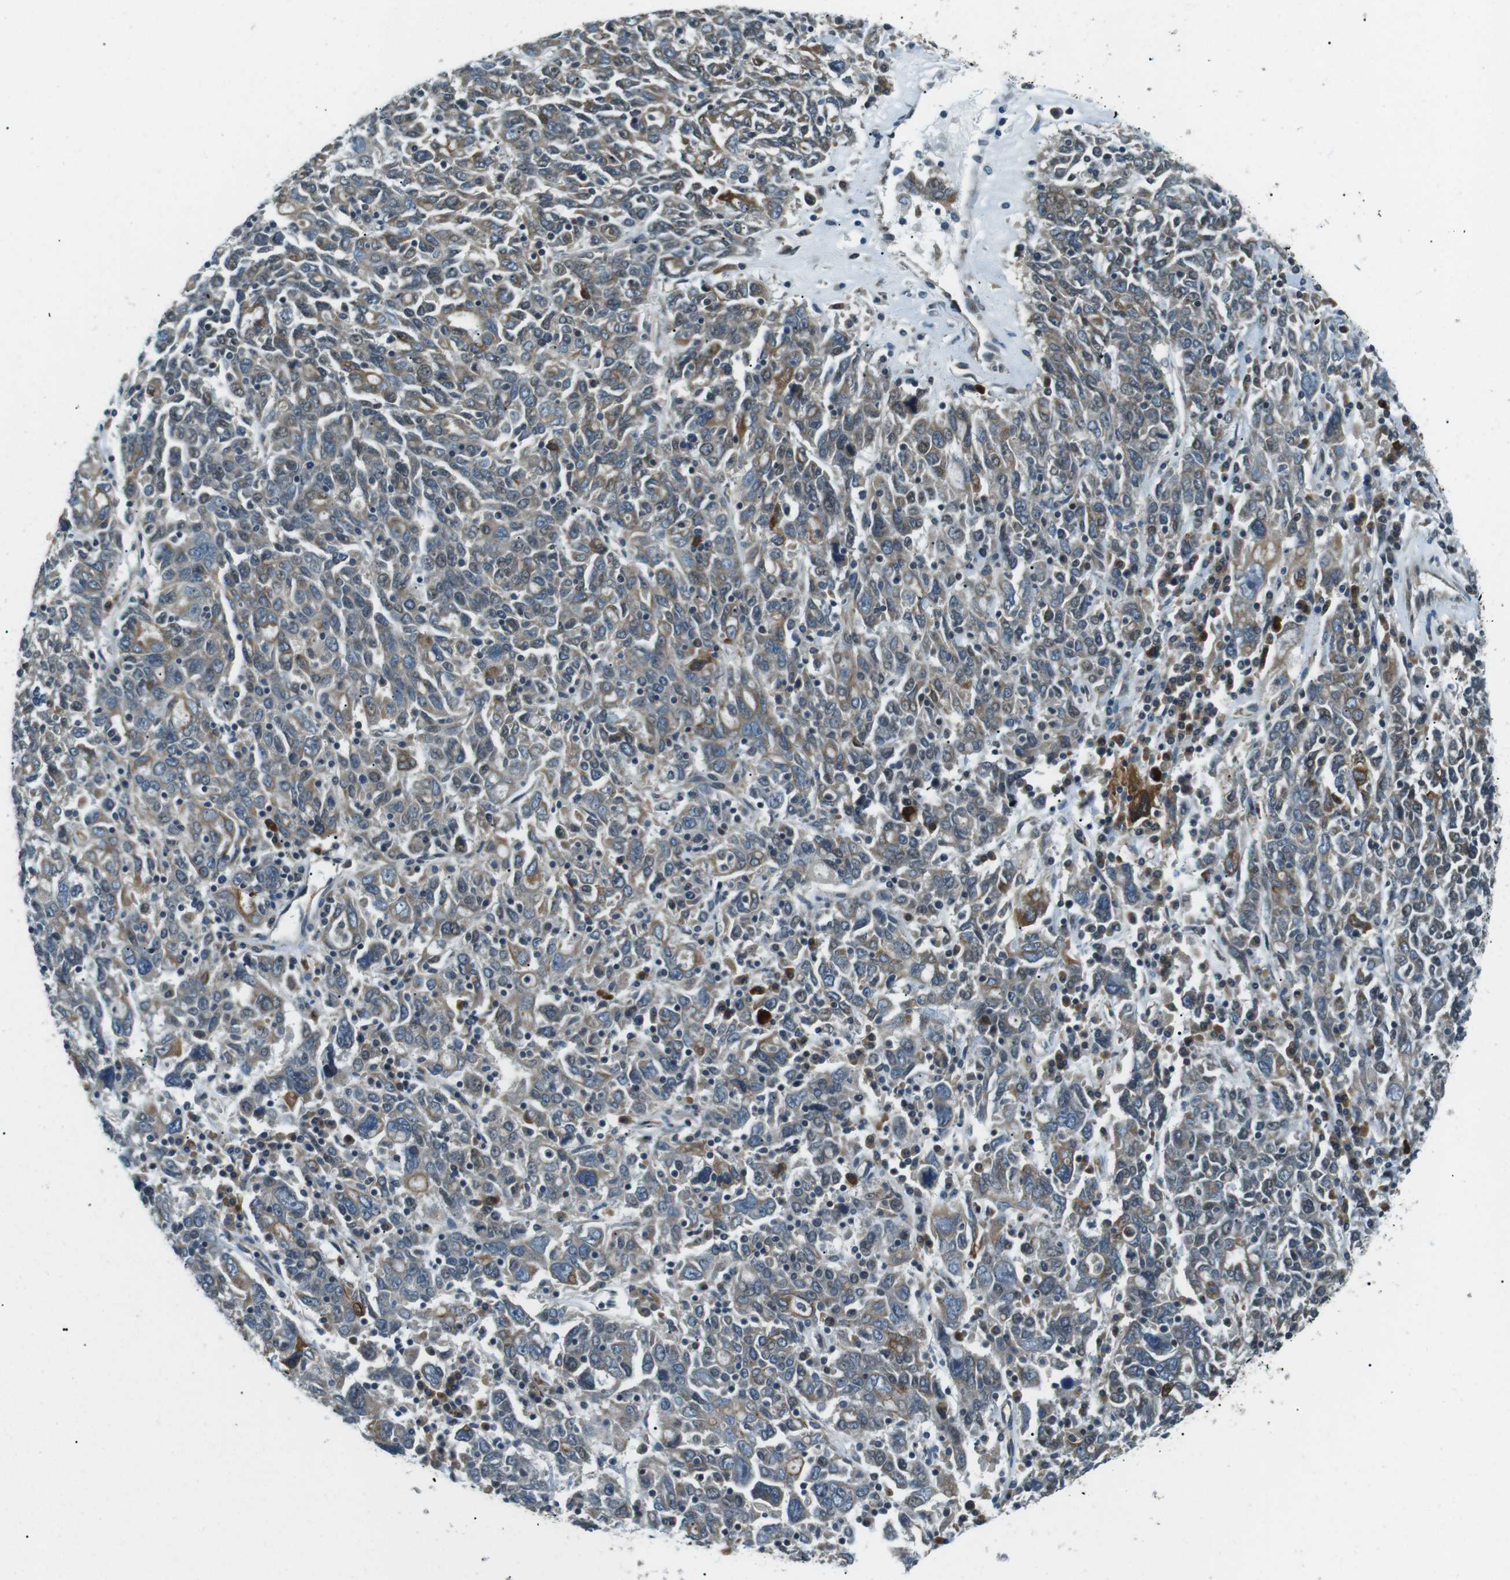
{"staining": {"intensity": "weak", "quantity": "25%-75%", "location": "cytoplasmic/membranous,nuclear"}, "tissue": "ovarian cancer", "cell_type": "Tumor cells", "image_type": "cancer", "snomed": [{"axis": "morphology", "description": "Carcinoma, endometroid"}, {"axis": "topography", "description": "Ovary"}], "caption": "Protein expression analysis of human ovarian endometroid carcinoma reveals weak cytoplasmic/membranous and nuclear staining in approximately 25%-75% of tumor cells.", "gene": "TMEM74", "patient": {"sex": "female", "age": 62}}